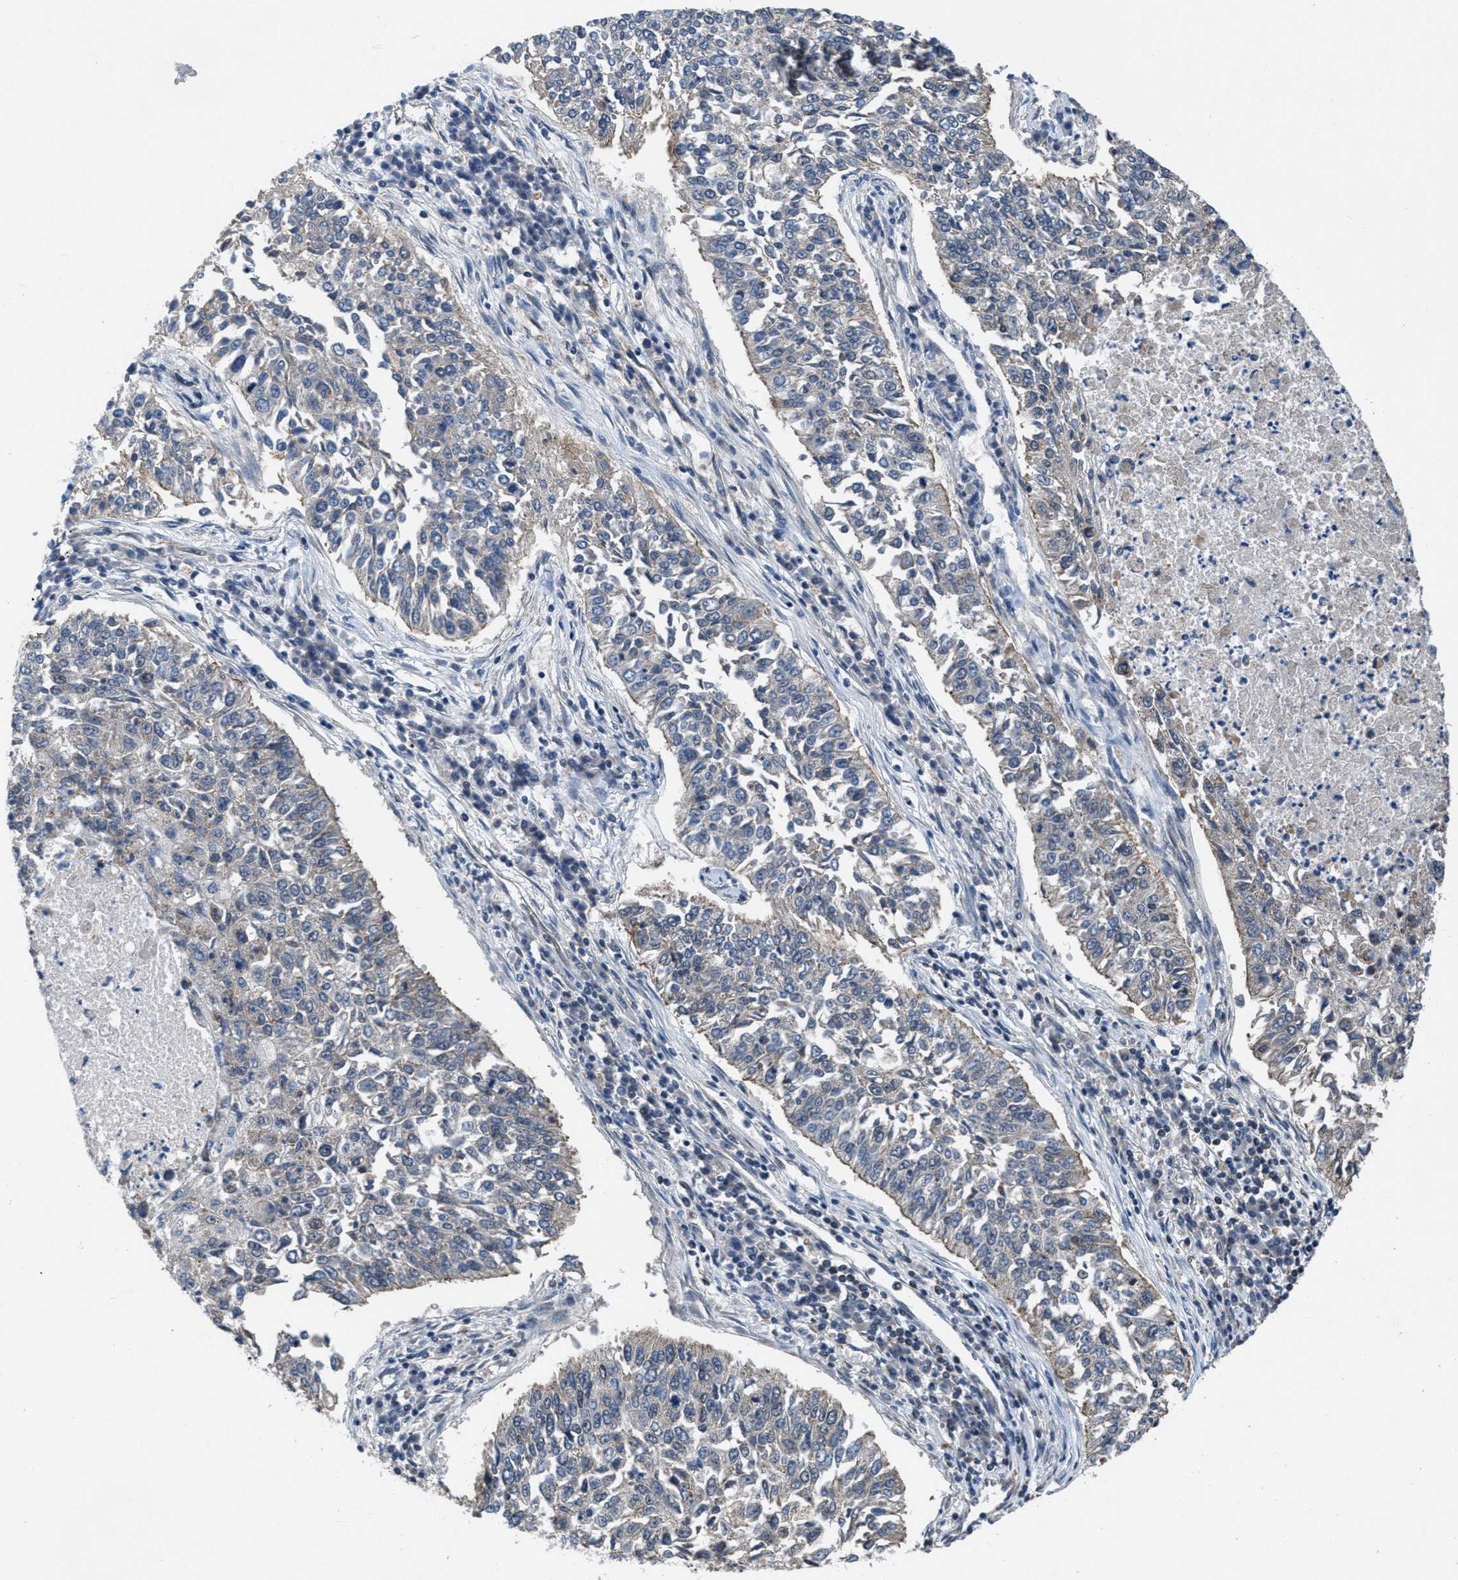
{"staining": {"intensity": "negative", "quantity": "none", "location": "none"}, "tissue": "lung cancer", "cell_type": "Tumor cells", "image_type": "cancer", "snomed": [{"axis": "morphology", "description": "Normal tissue, NOS"}, {"axis": "morphology", "description": "Squamous cell carcinoma, NOS"}, {"axis": "topography", "description": "Cartilage tissue"}, {"axis": "topography", "description": "Bronchus"}, {"axis": "topography", "description": "Lung"}], "caption": "Protein analysis of squamous cell carcinoma (lung) shows no significant expression in tumor cells.", "gene": "ZNHIT1", "patient": {"sex": "female", "age": 49}}